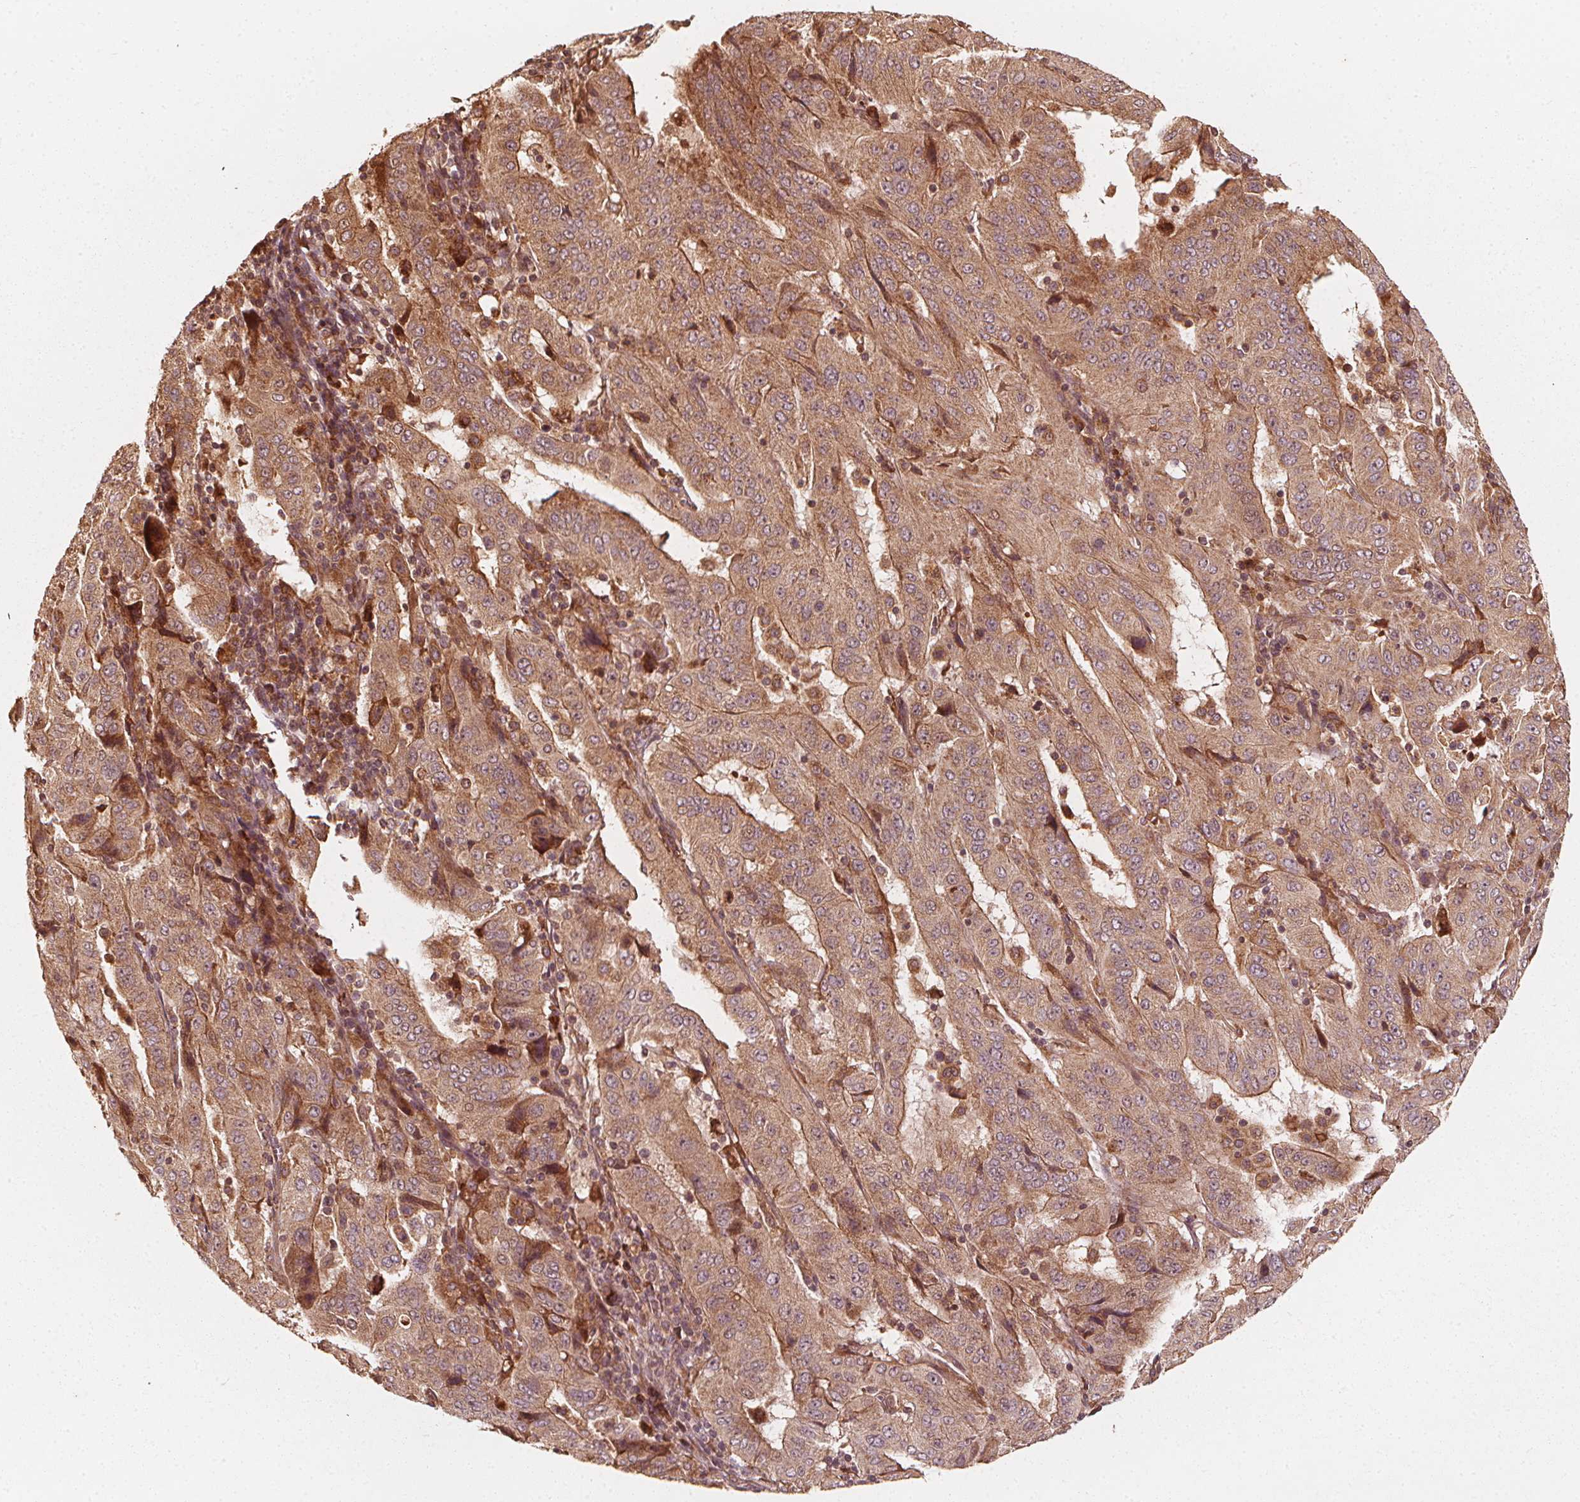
{"staining": {"intensity": "moderate", "quantity": ">75%", "location": "cytoplasmic/membranous"}, "tissue": "pancreatic cancer", "cell_type": "Tumor cells", "image_type": "cancer", "snomed": [{"axis": "morphology", "description": "Adenocarcinoma, NOS"}, {"axis": "topography", "description": "Pancreas"}], "caption": "An image showing moderate cytoplasmic/membranous positivity in approximately >75% of tumor cells in pancreatic cancer (adenocarcinoma), as visualized by brown immunohistochemical staining.", "gene": "NPC1", "patient": {"sex": "male", "age": 63}}